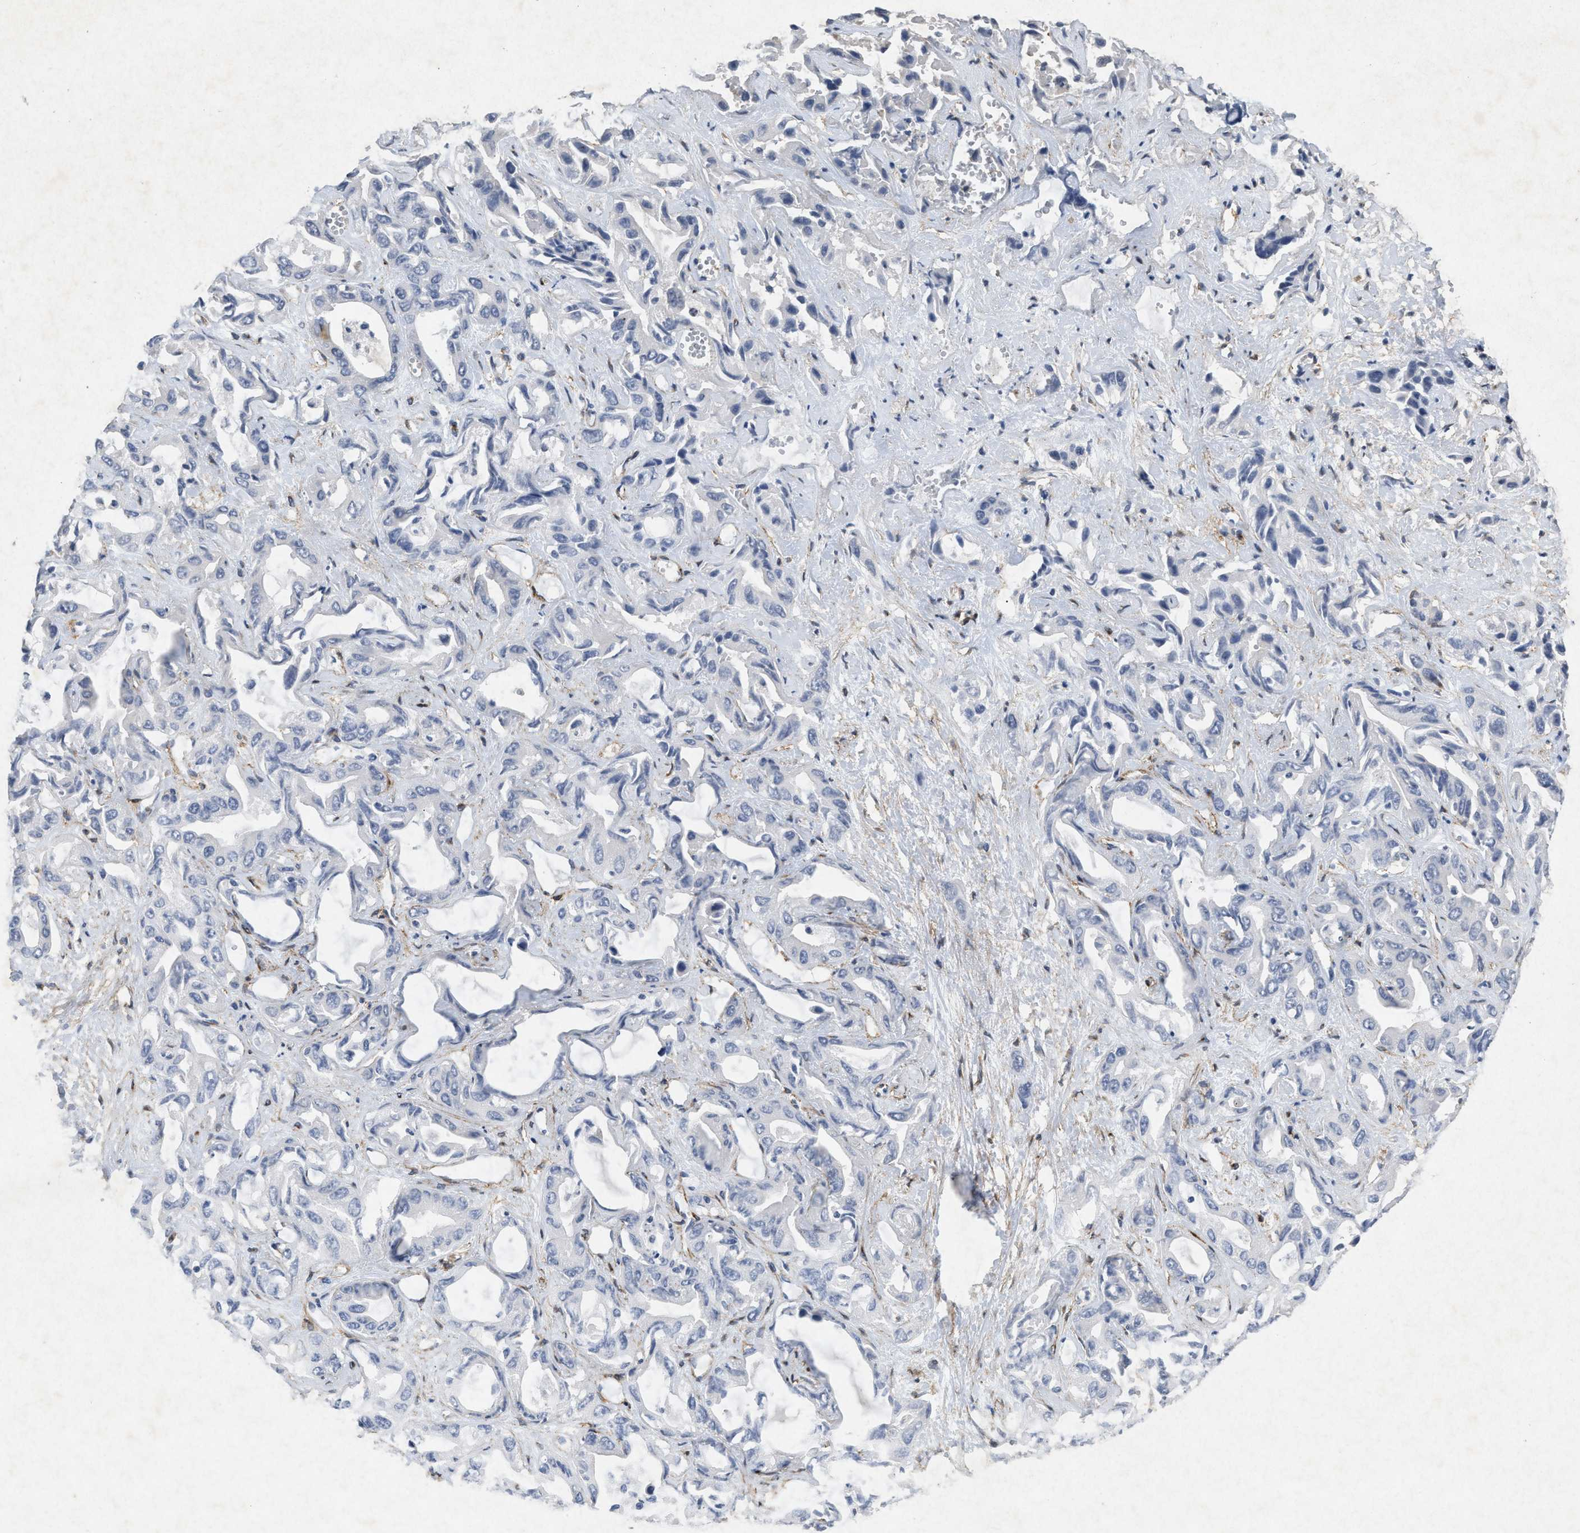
{"staining": {"intensity": "negative", "quantity": "none", "location": "none"}, "tissue": "liver cancer", "cell_type": "Tumor cells", "image_type": "cancer", "snomed": [{"axis": "morphology", "description": "Cholangiocarcinoma"}, {"axis": "topography", "description": "Liver"}], "caption": "Protein analysis of liver cancer (cholangiocarcinoma) exhibits no significant staining in tumor cells.", "gene": "PDGFRA", "patient": {"sex": "female", "age": 52}}